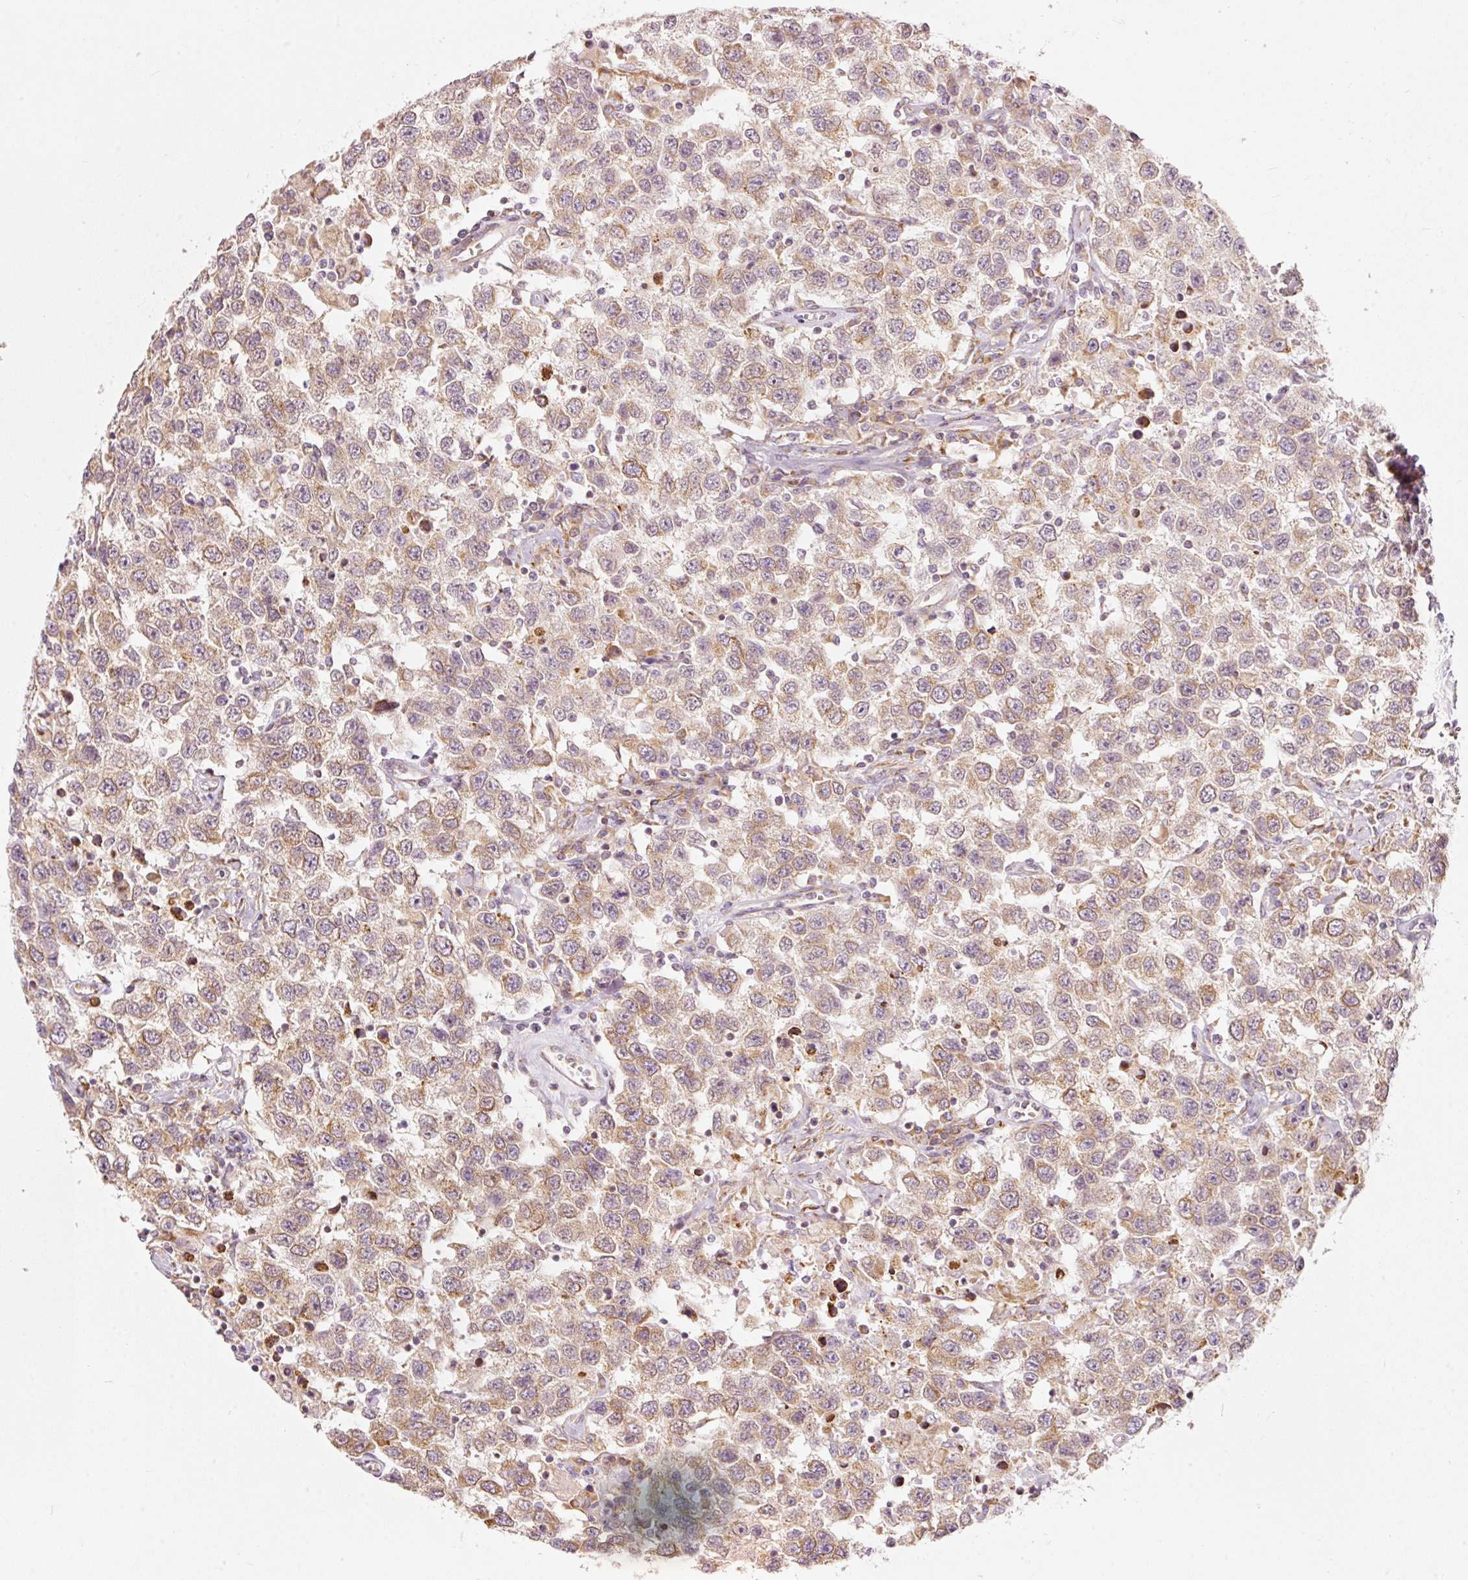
{"staining": {"intensity": "moderate", "quantity": "25%-75%", "location": "cytoplasmic/membranous"}, "tissue": "testis cancer", "cell_type": "Tumor cells", "image_type": "cancer", "snomed": [{"axis": "morphology", "description": "Seminoma, NOS"}, {"axis": "topography", "description": "Testis"}], "caption": "Brown immunohistochemical staining in testis cancer reveals moderate cytoplasmic/membranous expression in approximately 25%-75% of tumor cells.", "gene": "SNAPC5", "patient": {"sex": "male", "age": 41}}